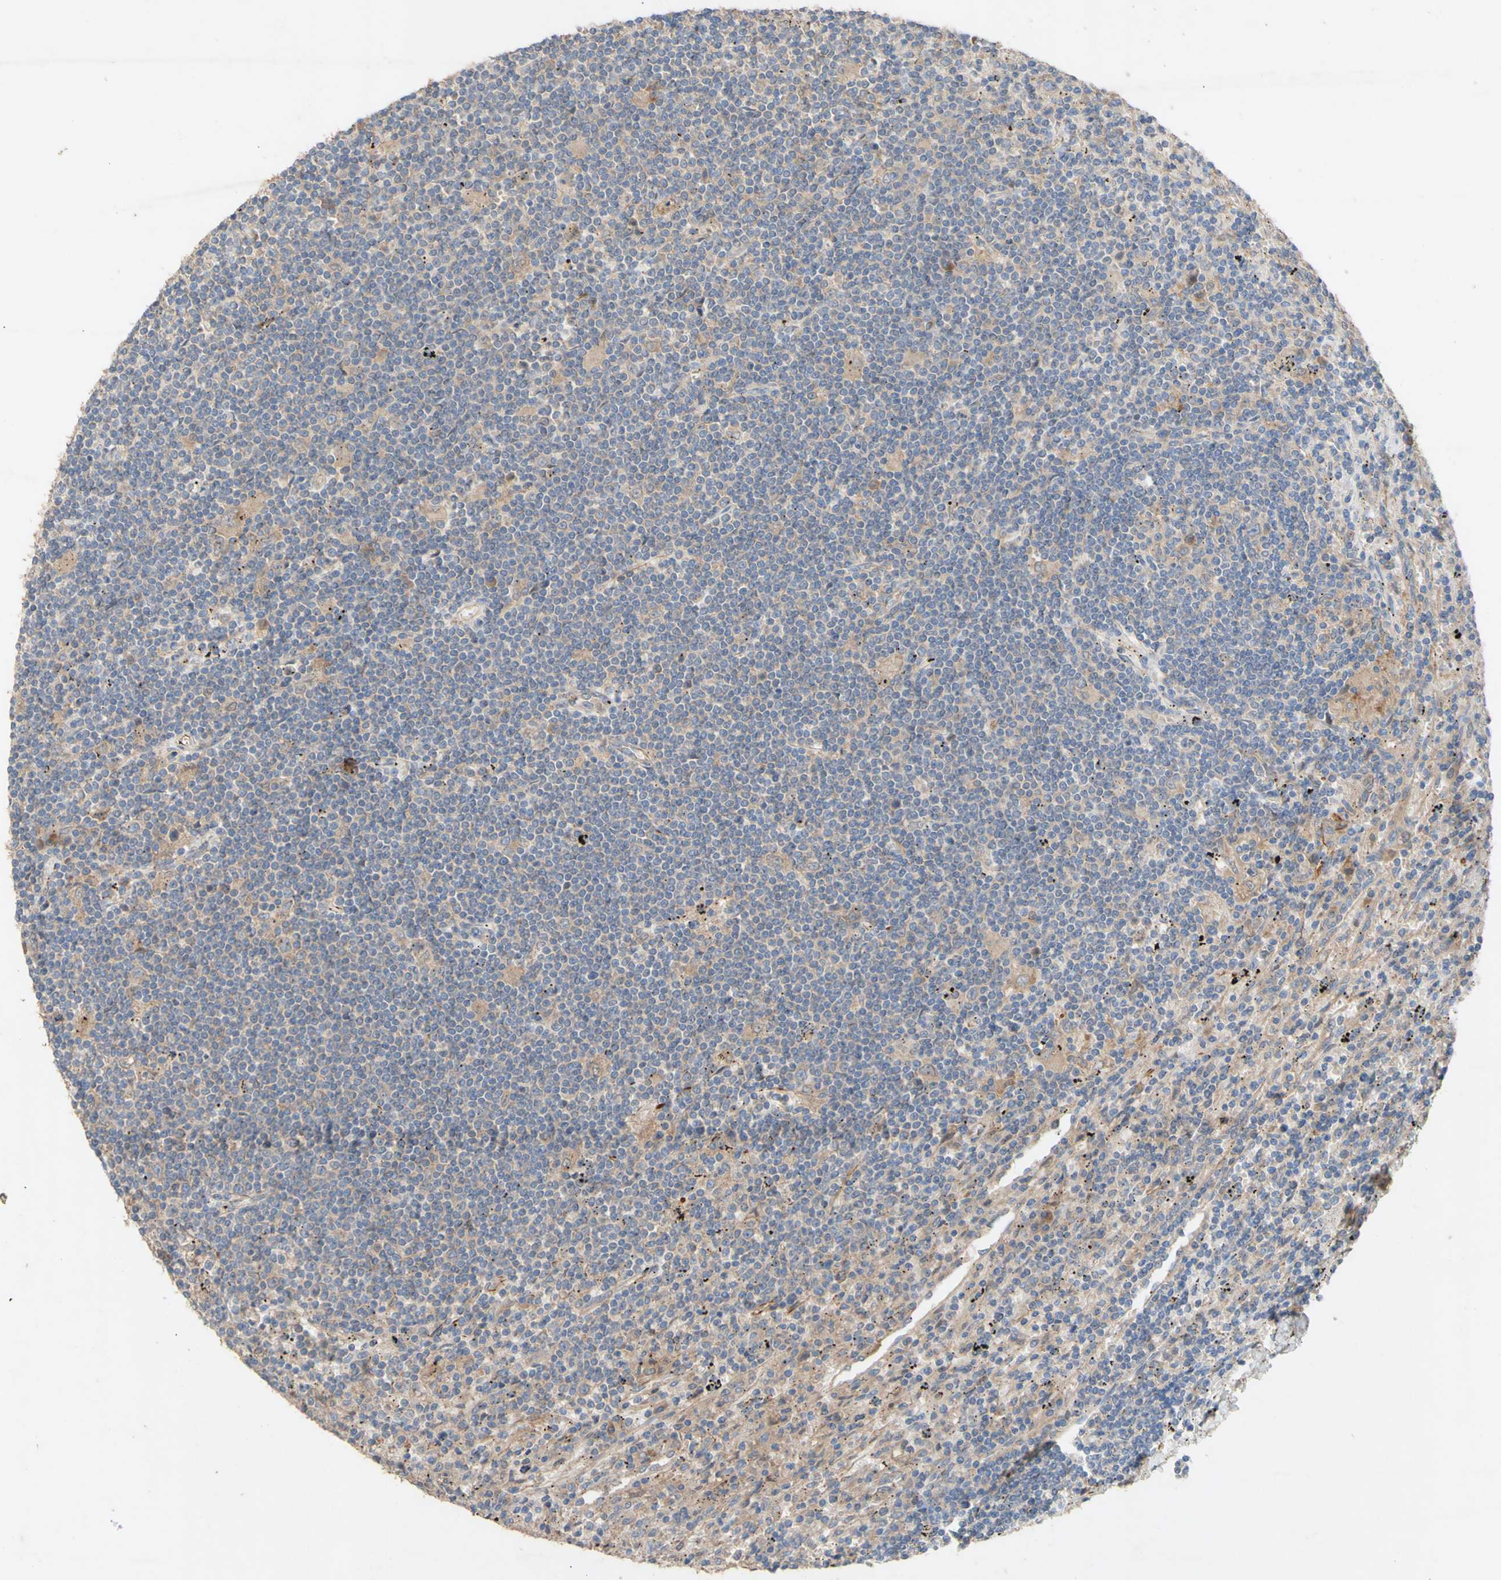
{"staining": {"intensity": "negative", "quantity": "none", "location": "none"}, "tissue": "lymphoma", "cell_type": "Tumor cells", "image_type": "cancer", "snomed": [{"axis": "morphology", "description": "Malignant lymphoma, non-Hodgkin's type, Low grade"}, {"axis": "topography", "description": "Spleen"}], "caption": "The IHC image has no significant expression in tumor cells of lymphoma tissue. The staining was performed using DAB to visualize the protein expression in brown, while the nuclei were stained in blue with hematoxylin (Magnification: 20x).", "gene": "EIF2S3", "patient": {"sex": "male", "age": 76}}